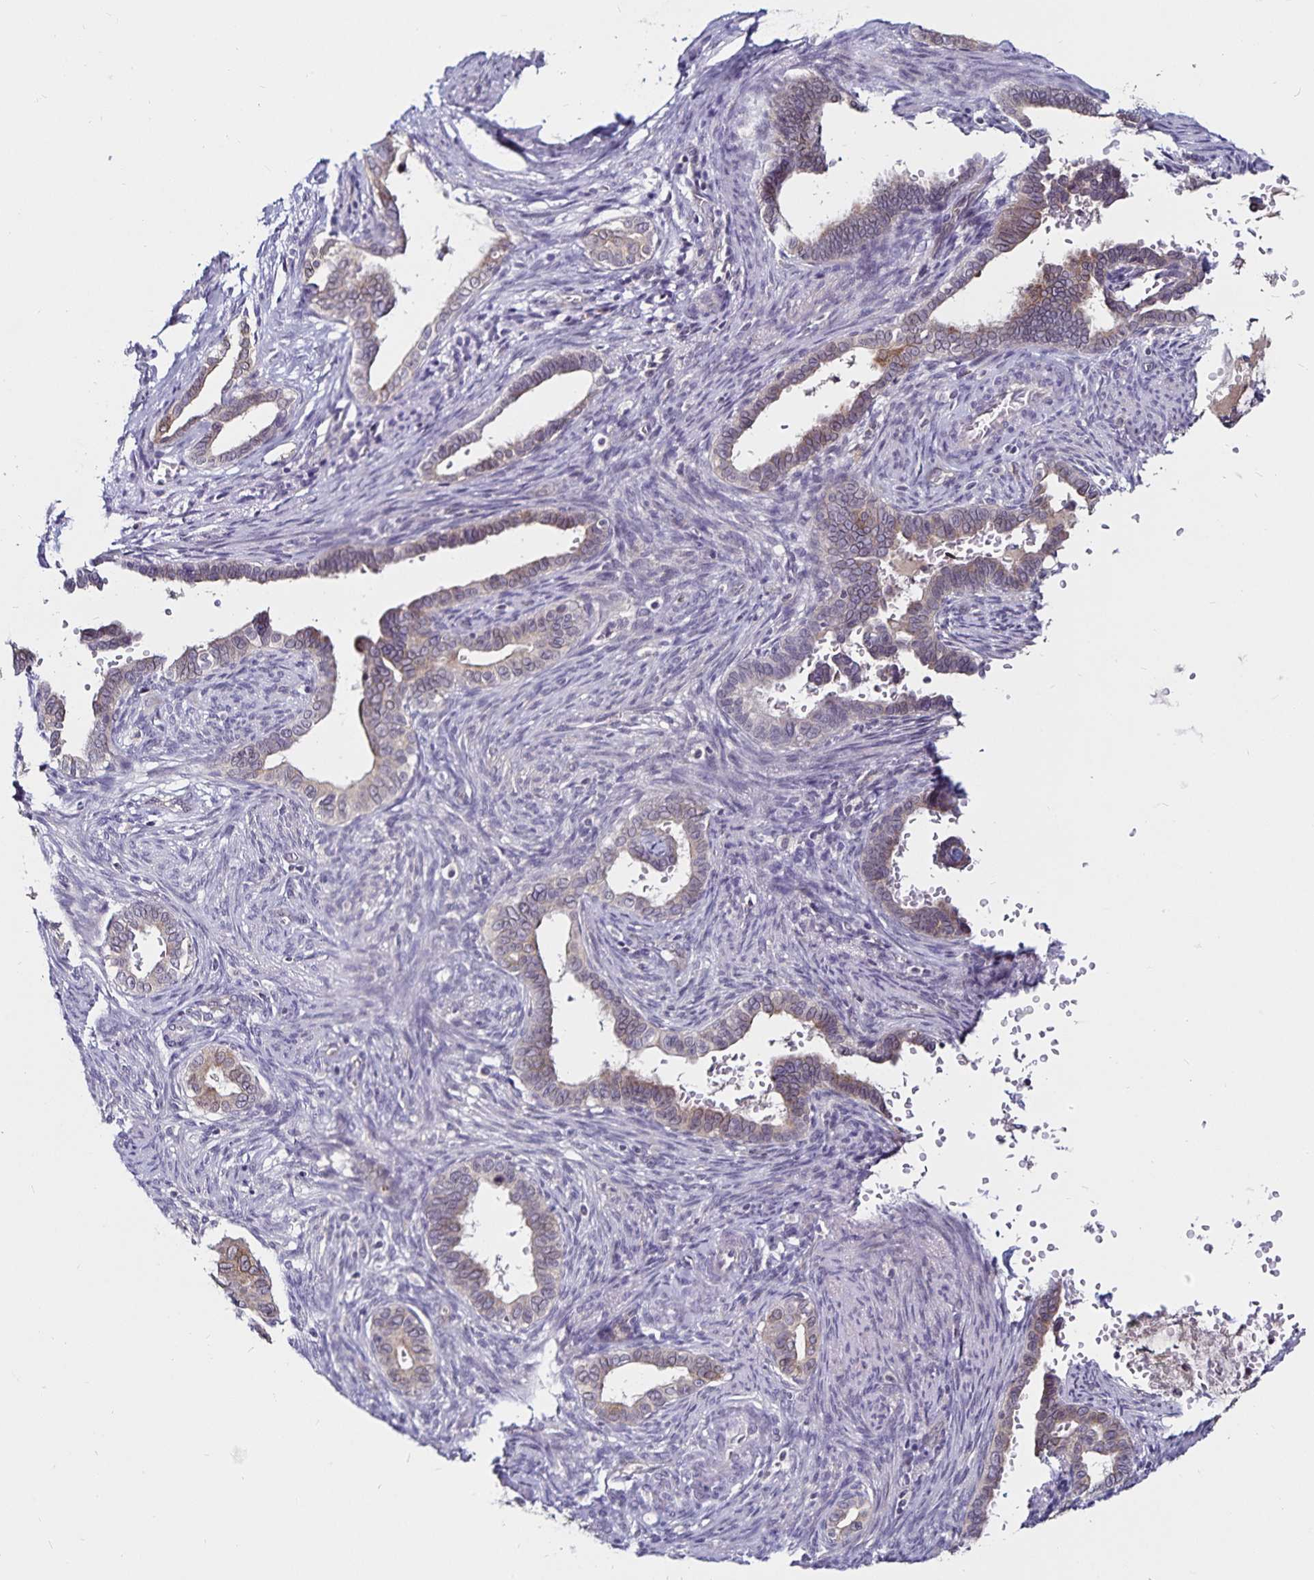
{"staining": {"intensity": "weak", "quantity": "25%-75%", "location": "cytoplasmic/membranous"}, "tissue": "cervical cancer", "cell_type": "Tumor cells", "image_type": "cancer", "snomed": [{"axis": "morphology", "description": "Adenocarcinoma, NOS"}, {"axis": "morphology", "description": "Adenocarcinoma, Low grade"}, {"axis": "topography", "description": "Cervix"}], "caption": "Cervical cancer tissue demonstrates weak cytoplasmic/membranous expression in approximately 25%-75% of tumor cells", "gene": "ACSL5", "patient": {"sex": "female", "age": 35}}